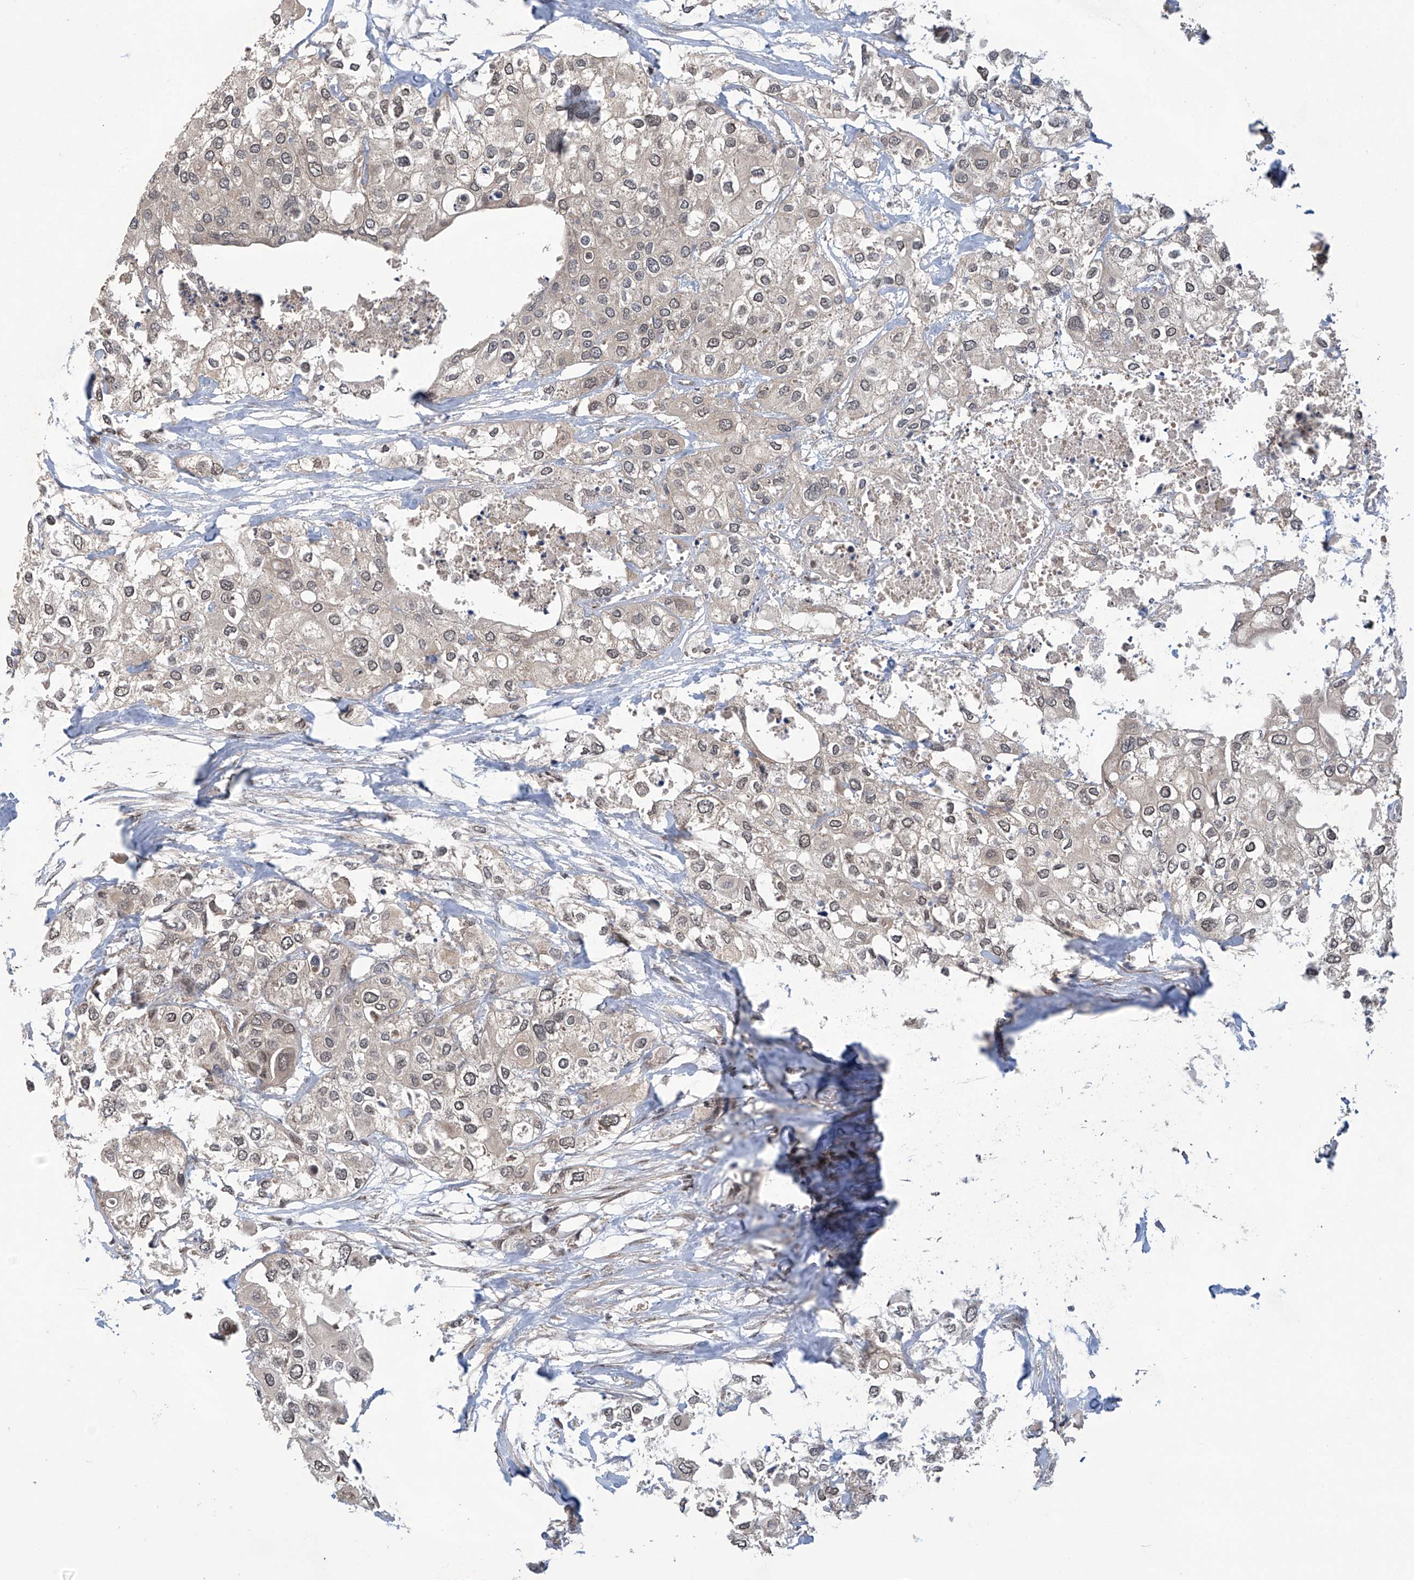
{"staining": {"intensity": "weak", "quantity": ">75%", "location": "cytoplasmic/membranous,nuclear"}, "tissue": "urothelial cancer", "cell_type": "Tumor cells", "image_type": "cancer", "snomed": [{"axis": "morphology", "description": "Urothelial carcinoma, High grade"}, {"axis": "topography", "description": "Urinary bladder"}], "caption": "Tumor cells display low levels of weak cytoplasmic/membranous and nuclear positivity in about >75% of cells in urothelial cancer.", "gene": "ABHD13", "patient": {"sex": "male", "age": 64}}